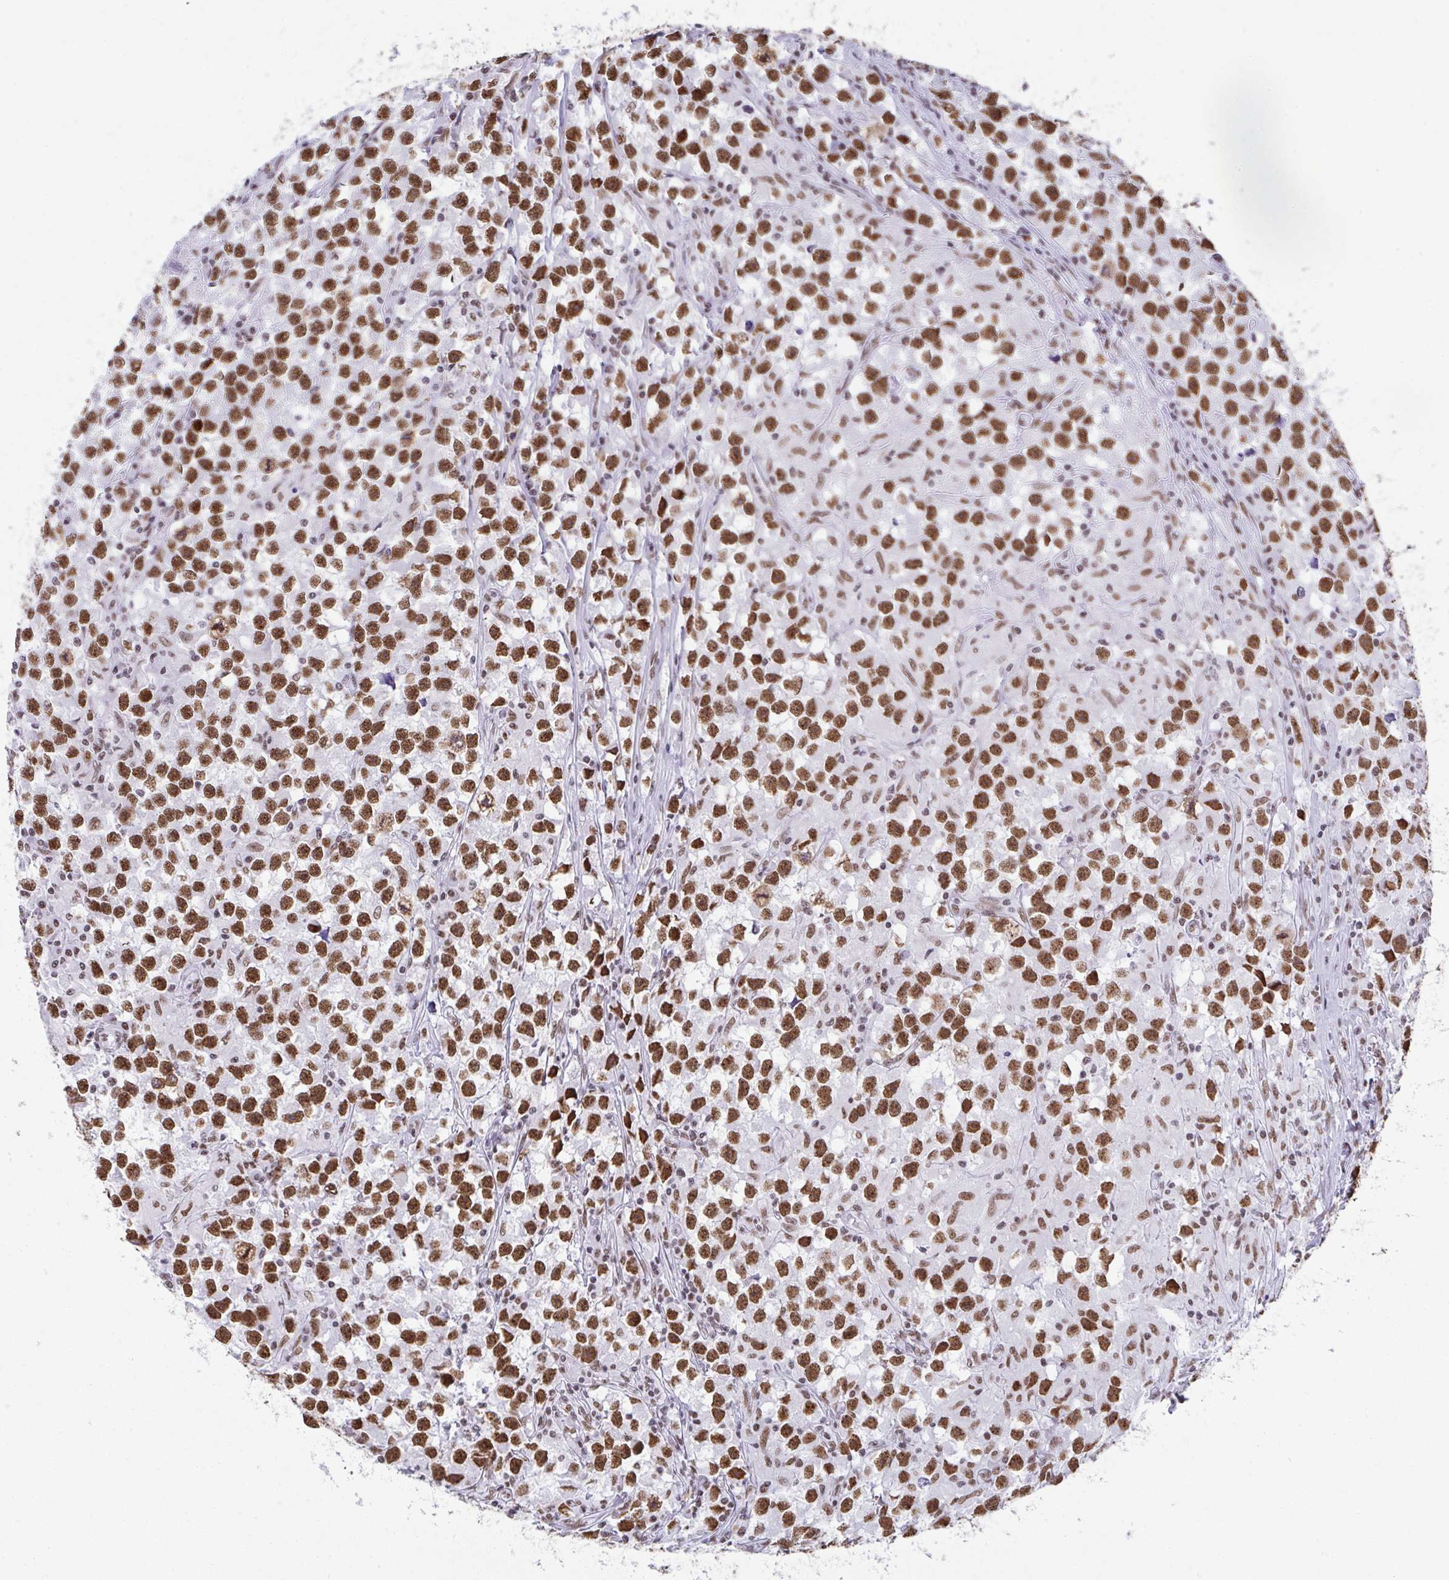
{"staining": {"intensity": "strong", "quantity": ">75%", "location": "nuclear"}, "tissue": "testis cancer", "cell_type": "Tumor cells", "image_type": "cancer", "snomed": [{"axis": "morphology", "description": "Seminoma, NOS"}, {"axis": "topography", "description": "Testis"}], "caption": "Testis cancer stained with immunohistochemistry (IHC) shows strong nuclear positivity in about >75% of tumor cells.", "gene": "DDX52", "patient": {"sex": "male", "age": 33}}